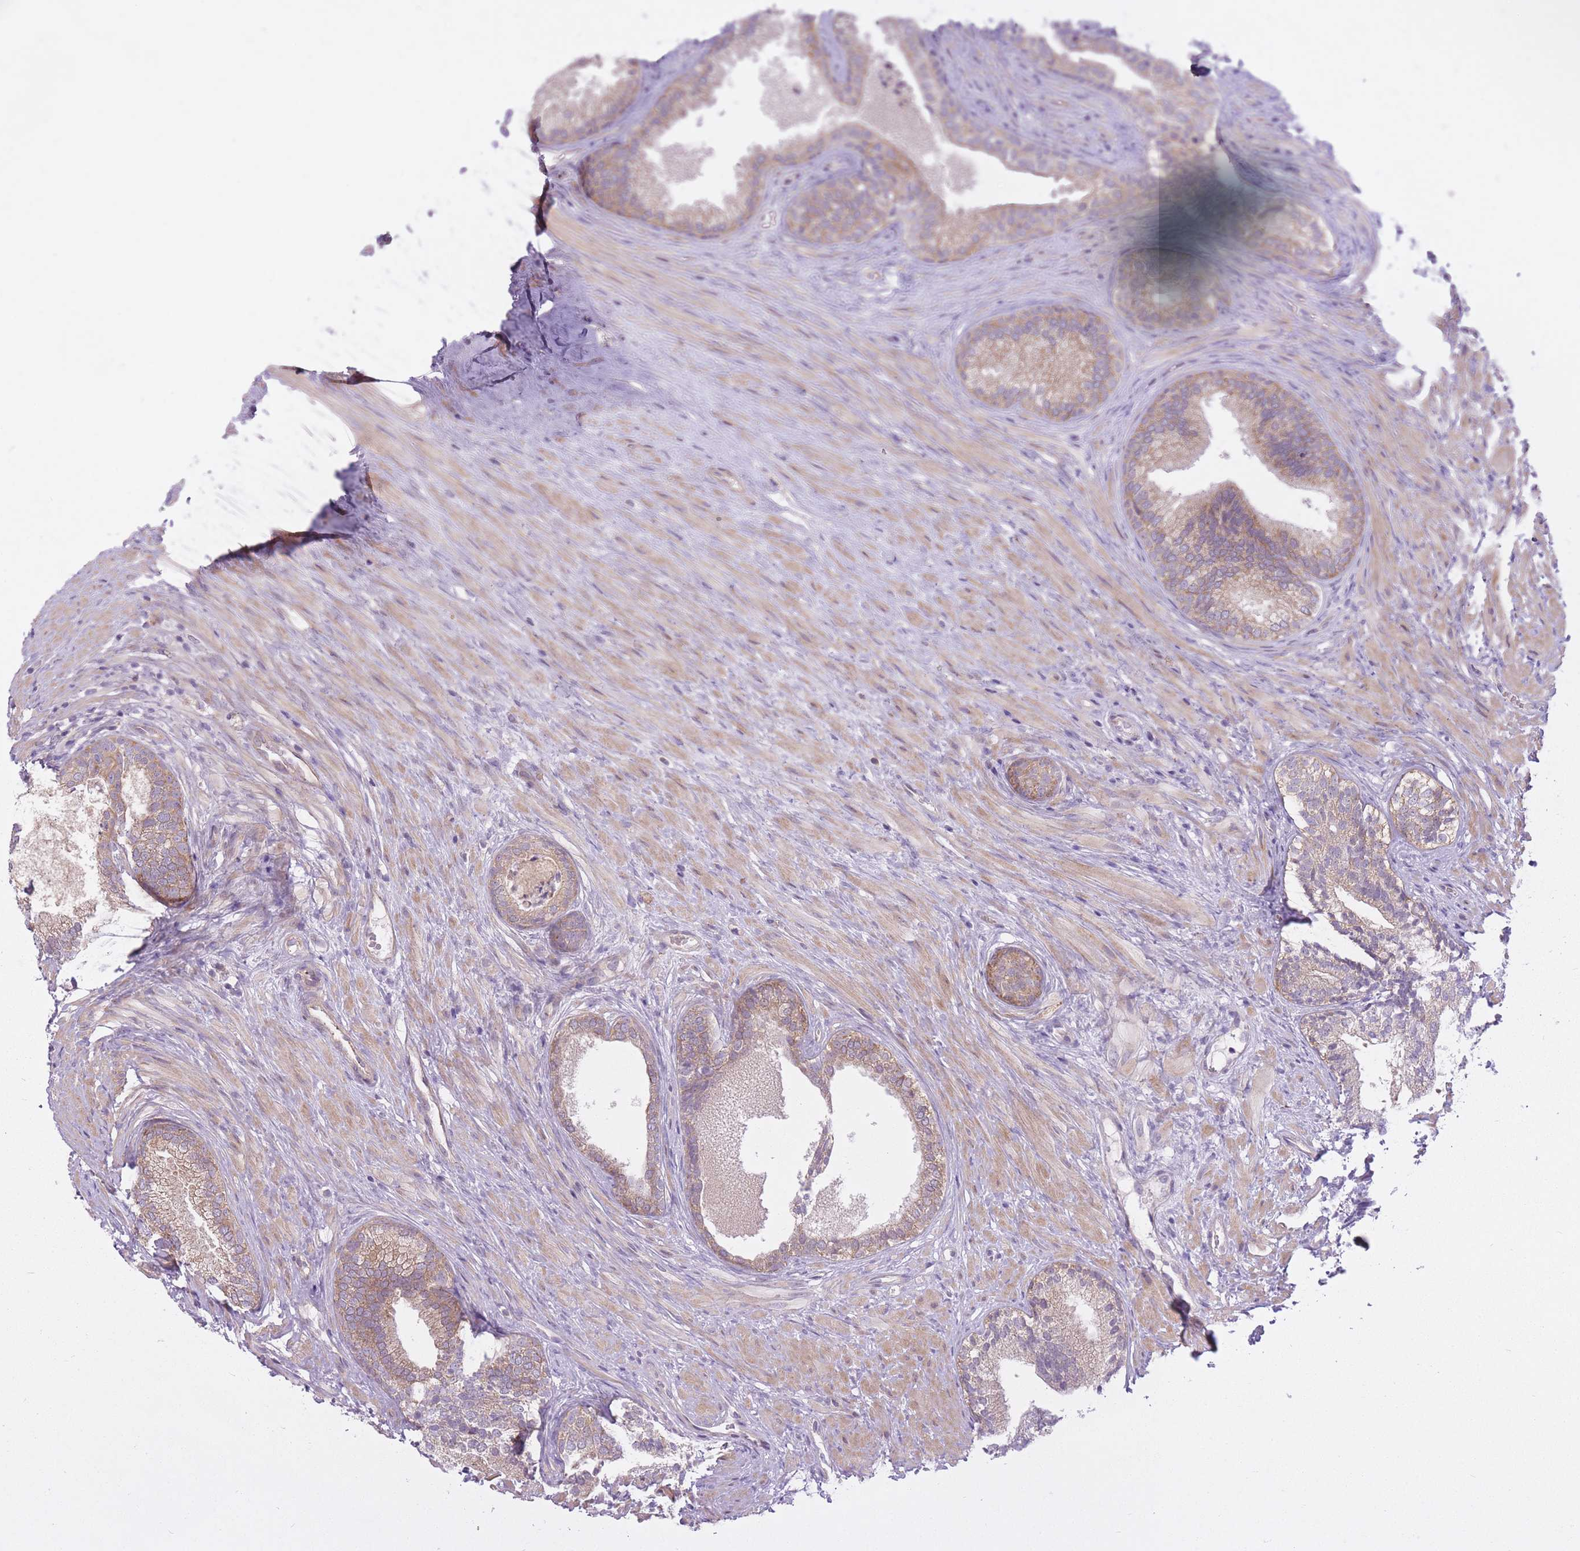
{"staining": {"intensity": "moderate", "quantity": "25%-75%", "location": "cytoplasmic/membranous"}, "tissue": "prostate", "cell_type": "Glandular cells", "image_type": "normal", "snomed": [{"axis": "morphology", "description": "Normal tissue, NOS"}, {"axis": "topography", "description": "Prostate"}], "caption": "IHC (DAB (3,3'-diaminobenzidine)) staining of unremarkable human prostate displays moderate cytoplasmic/membranous protein staining in about 25%-75% of glandular cells.", "gene": "REV1", "patient": {"sex": "male", "age": 76}}